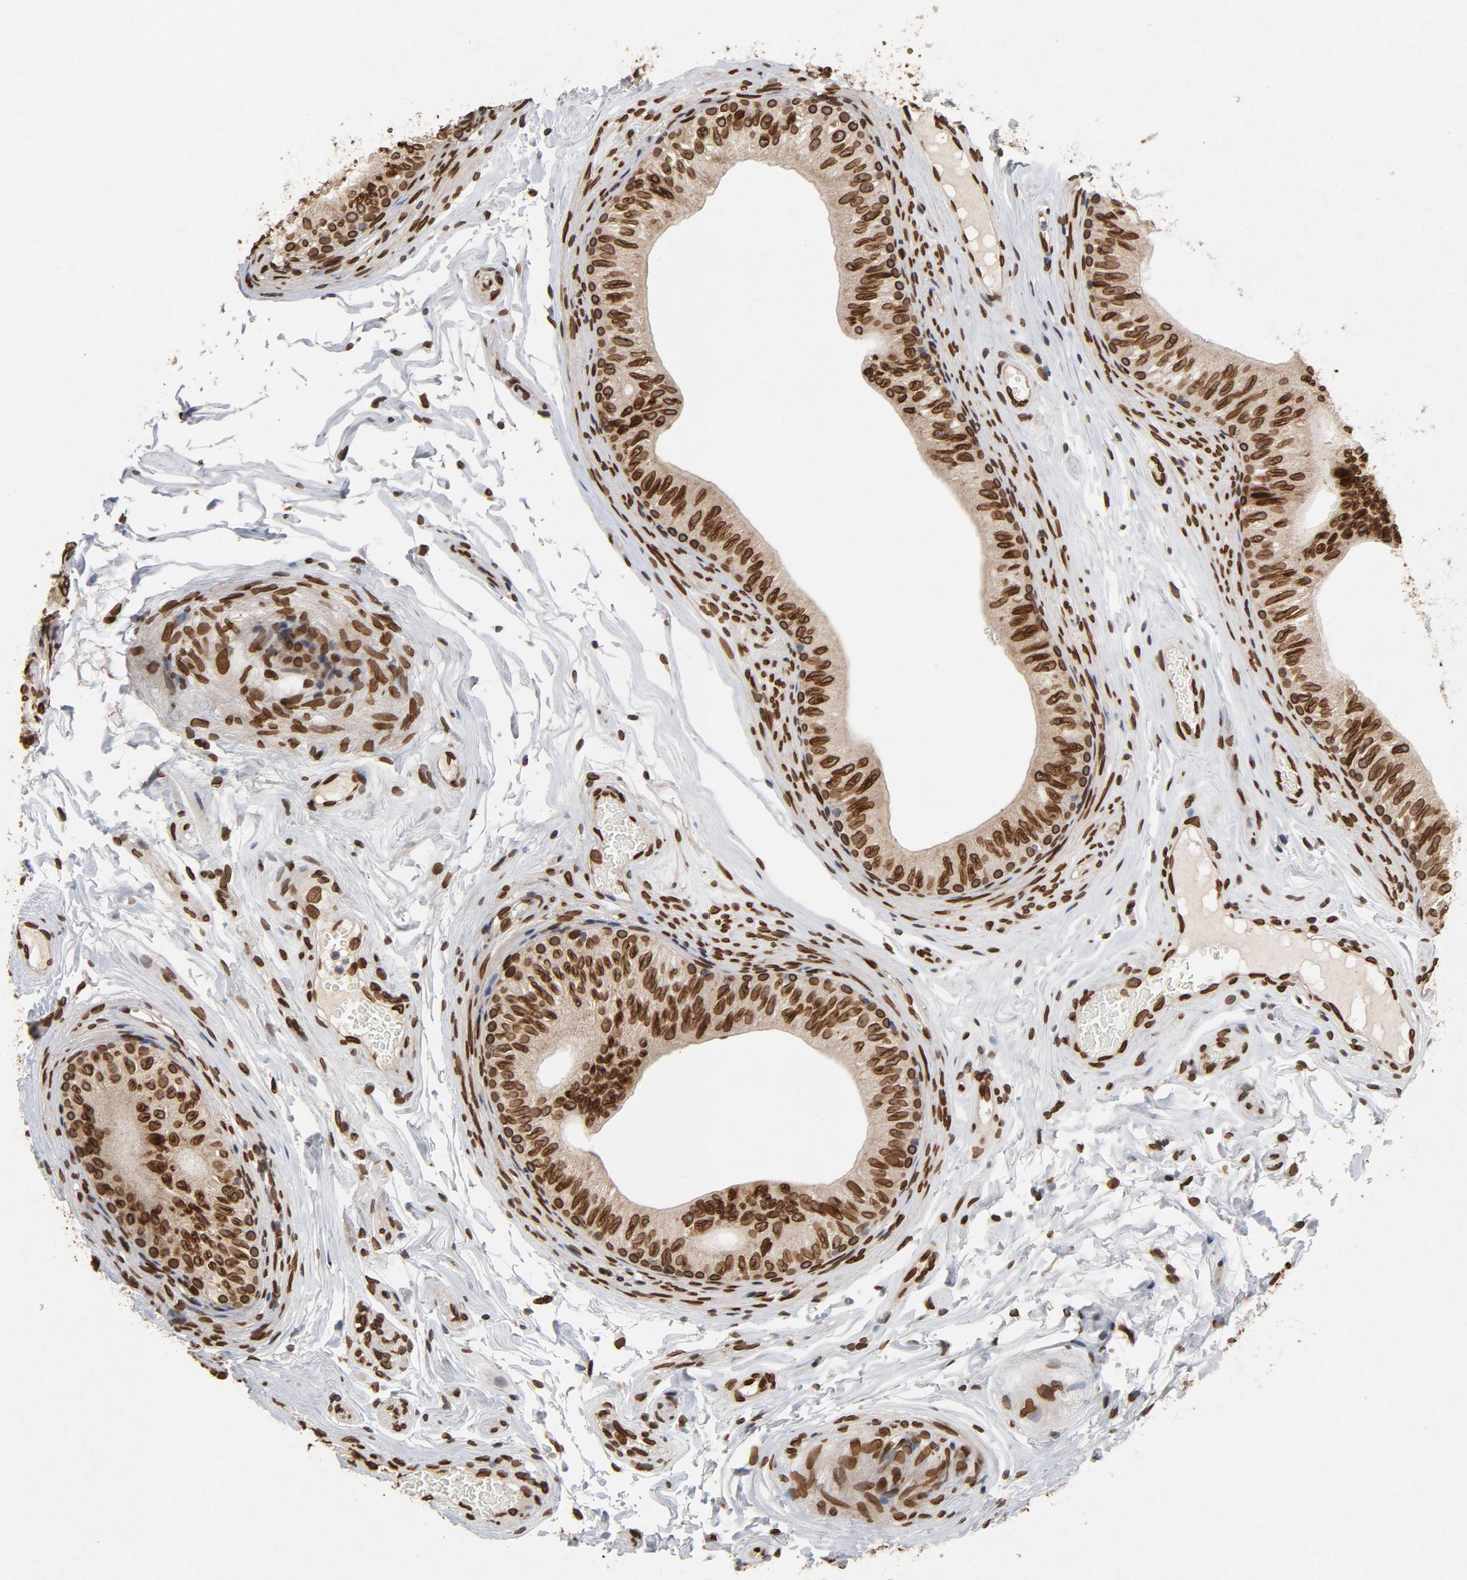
{"staining": {"intensity": "strong", "quantity": ">75%", "location": "cytoplasmic/membranous,nuclear"}, "tissue": "epididymis", "cell_type": "Glandular cells", "image_type": "normal", "snomed": [{"axis": "morphology", "description": "Normal tissue, NOS"}, {"axis": "topography", "description": "Testis"}, {"axis": "topography", "description": "Epididymis"}], "caption": "Strong cytoplasmic/membranous,nuclear positivity is identified in about >75% of glandular cells in normal epididymis.", "gene": "LMNA", "patient": {"sex": "male", "age": 36}}